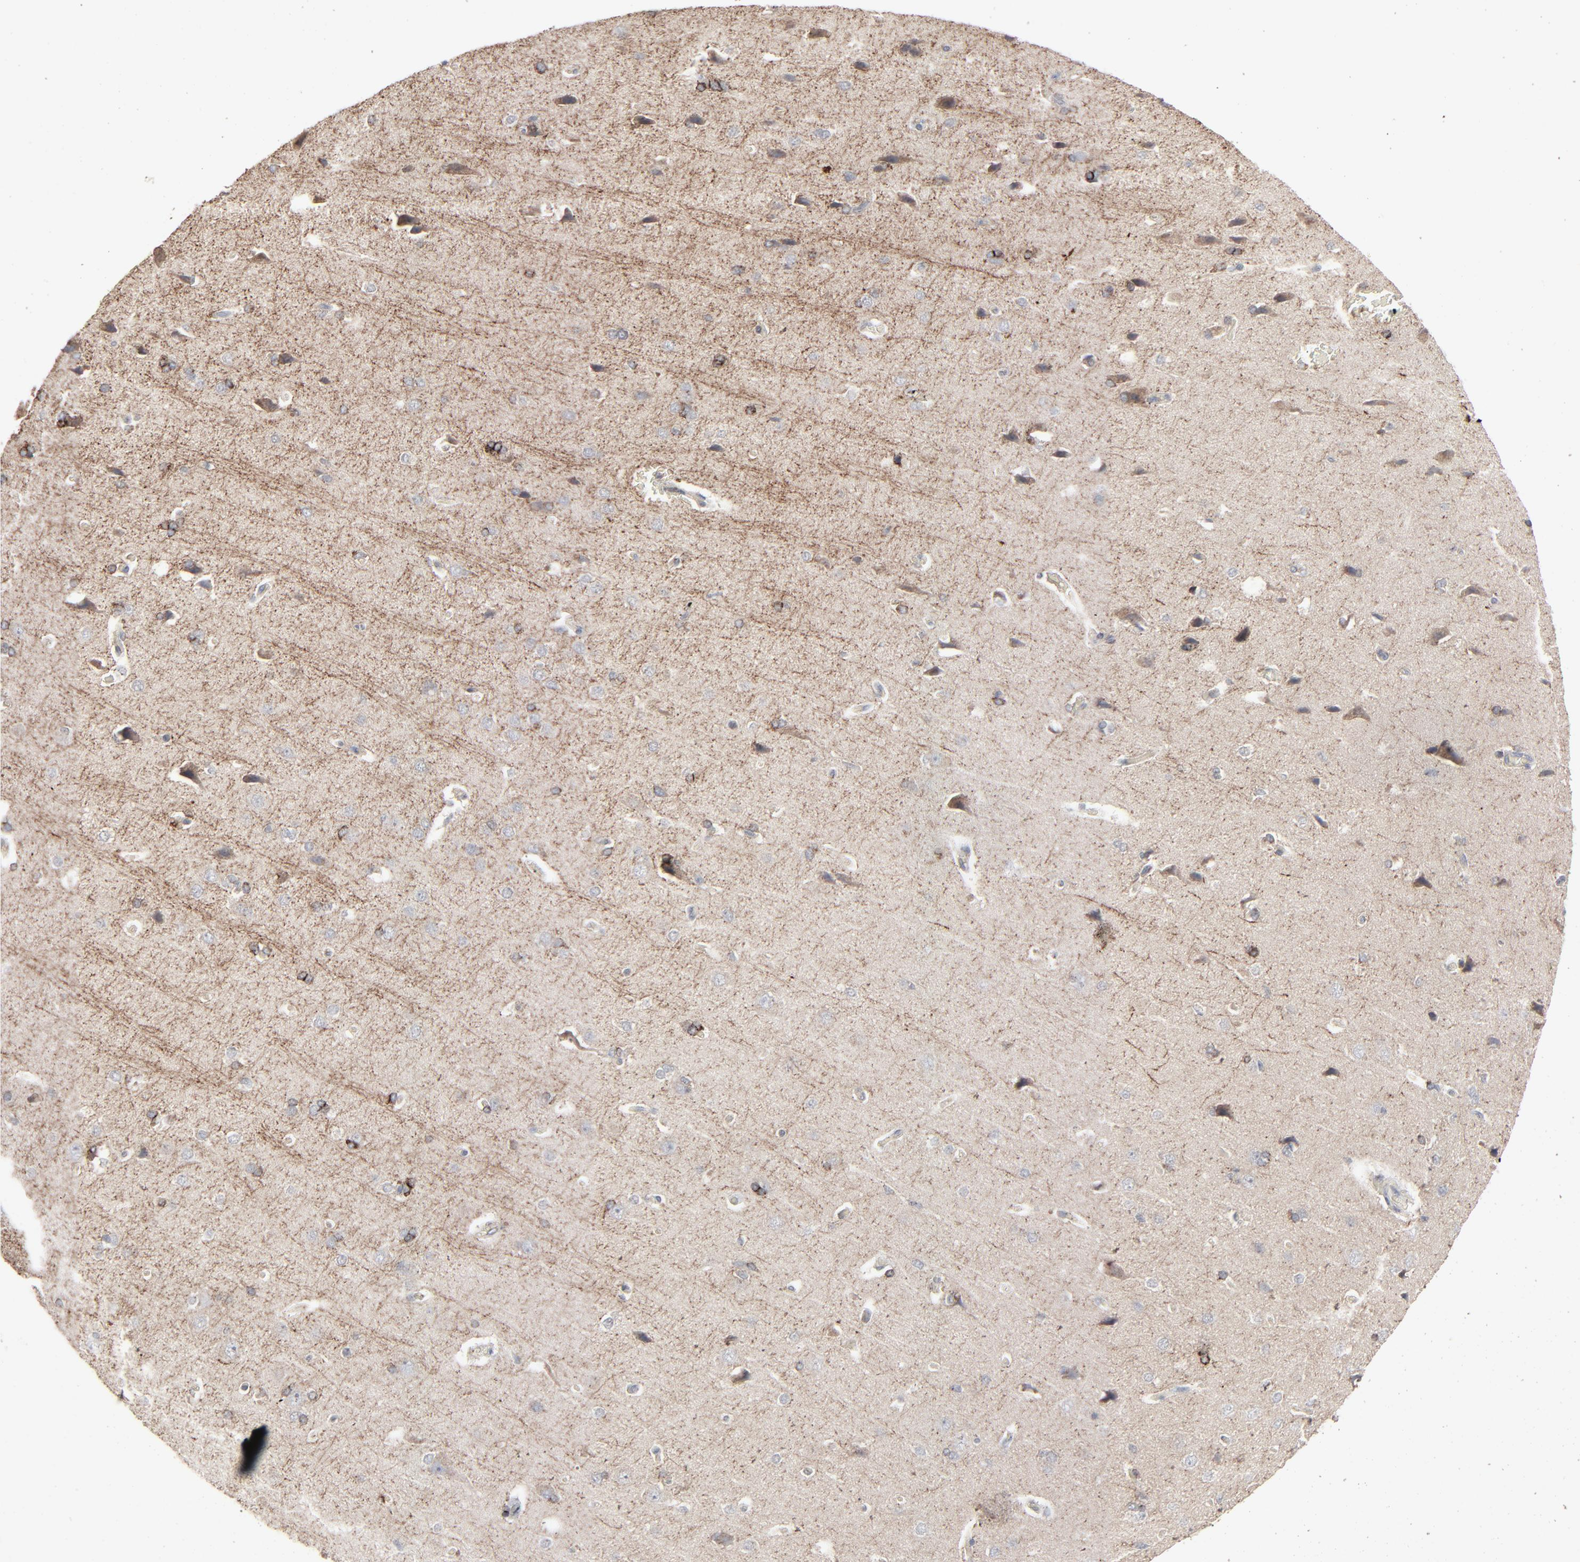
{"staining": {"intensity": "negative", "quantity": "none", "location": "none"}, "tissue": "cerebral cortex", "cell_type": "Endothelial cells", "image_type": "normal", "snomed": [{"axis": "morphology", "description": "Normal tissue, NOS"}, {"axis": "topography", "description": "Cerebral cortex"}], "caption": "Endothelial cells are negative for brown protein staining in benign cerebral cortex. Brightfield microscopy of IHC stained with DAB (brown) and hematoxylin (blue), captured at high magnification.", "gene": "JAM3", "patient": {"sex": "male", "age": 62}}